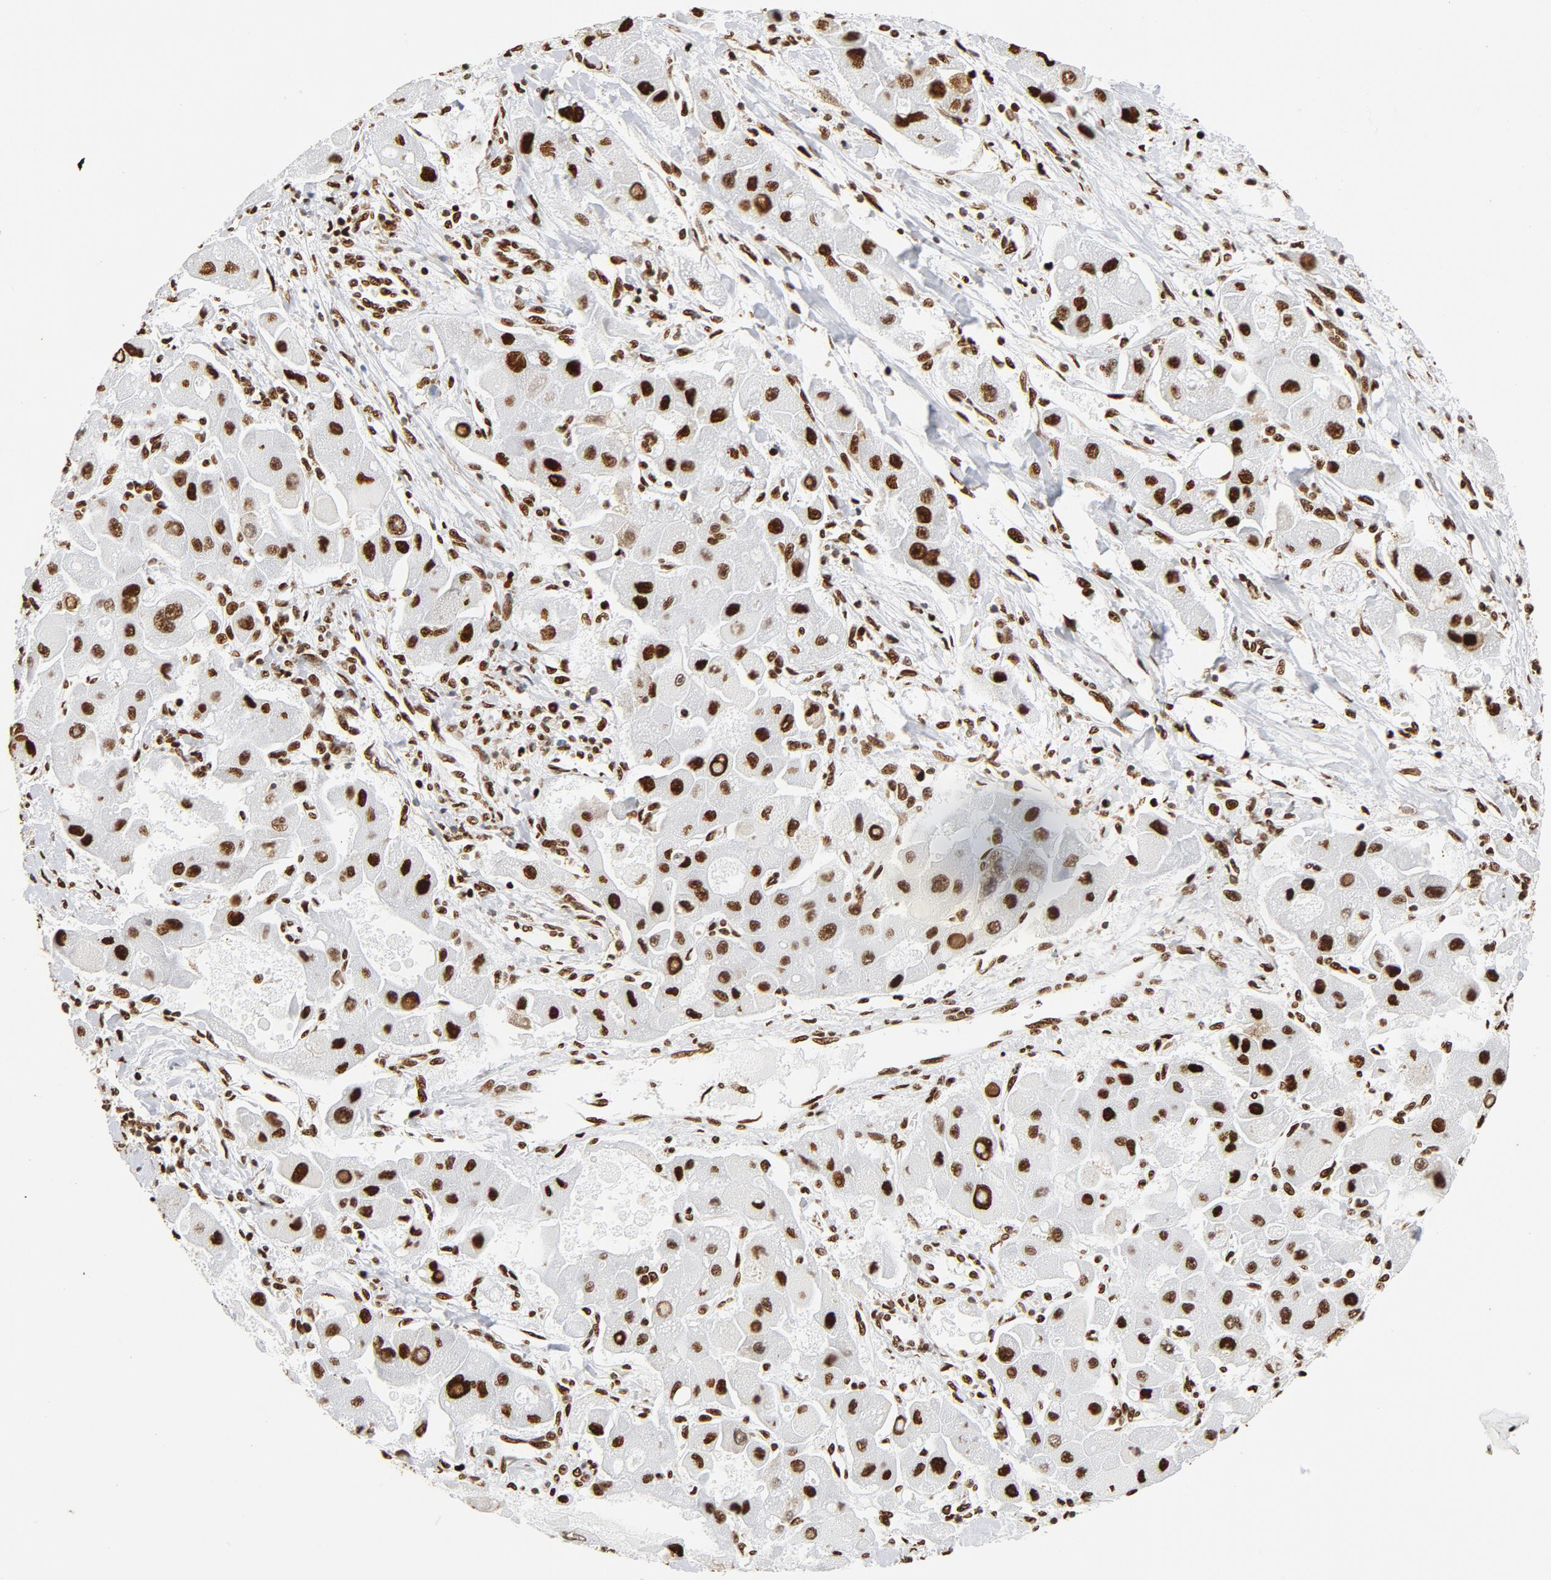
{"staining": {"intensity": "strong", "quantity": ">75%", "location": "nuclear"}, "tissue": "liver cancer", "cell_type": "Tumor cells", "image_type": "cancer", "snomed": [{"axis": "morphology", "description": "Carcinoma, Hepatocellular, NOS"}, {"axis": "topography", "description": "Liver"}], "caption": "Brown immunohistochemical staining in liver hepatocellular carcinoma reveals strong nuclear expression in approximately >75% of tumor cells.", "gene": "XRCC6", "patient": {"sex": "male", "age": 24}}